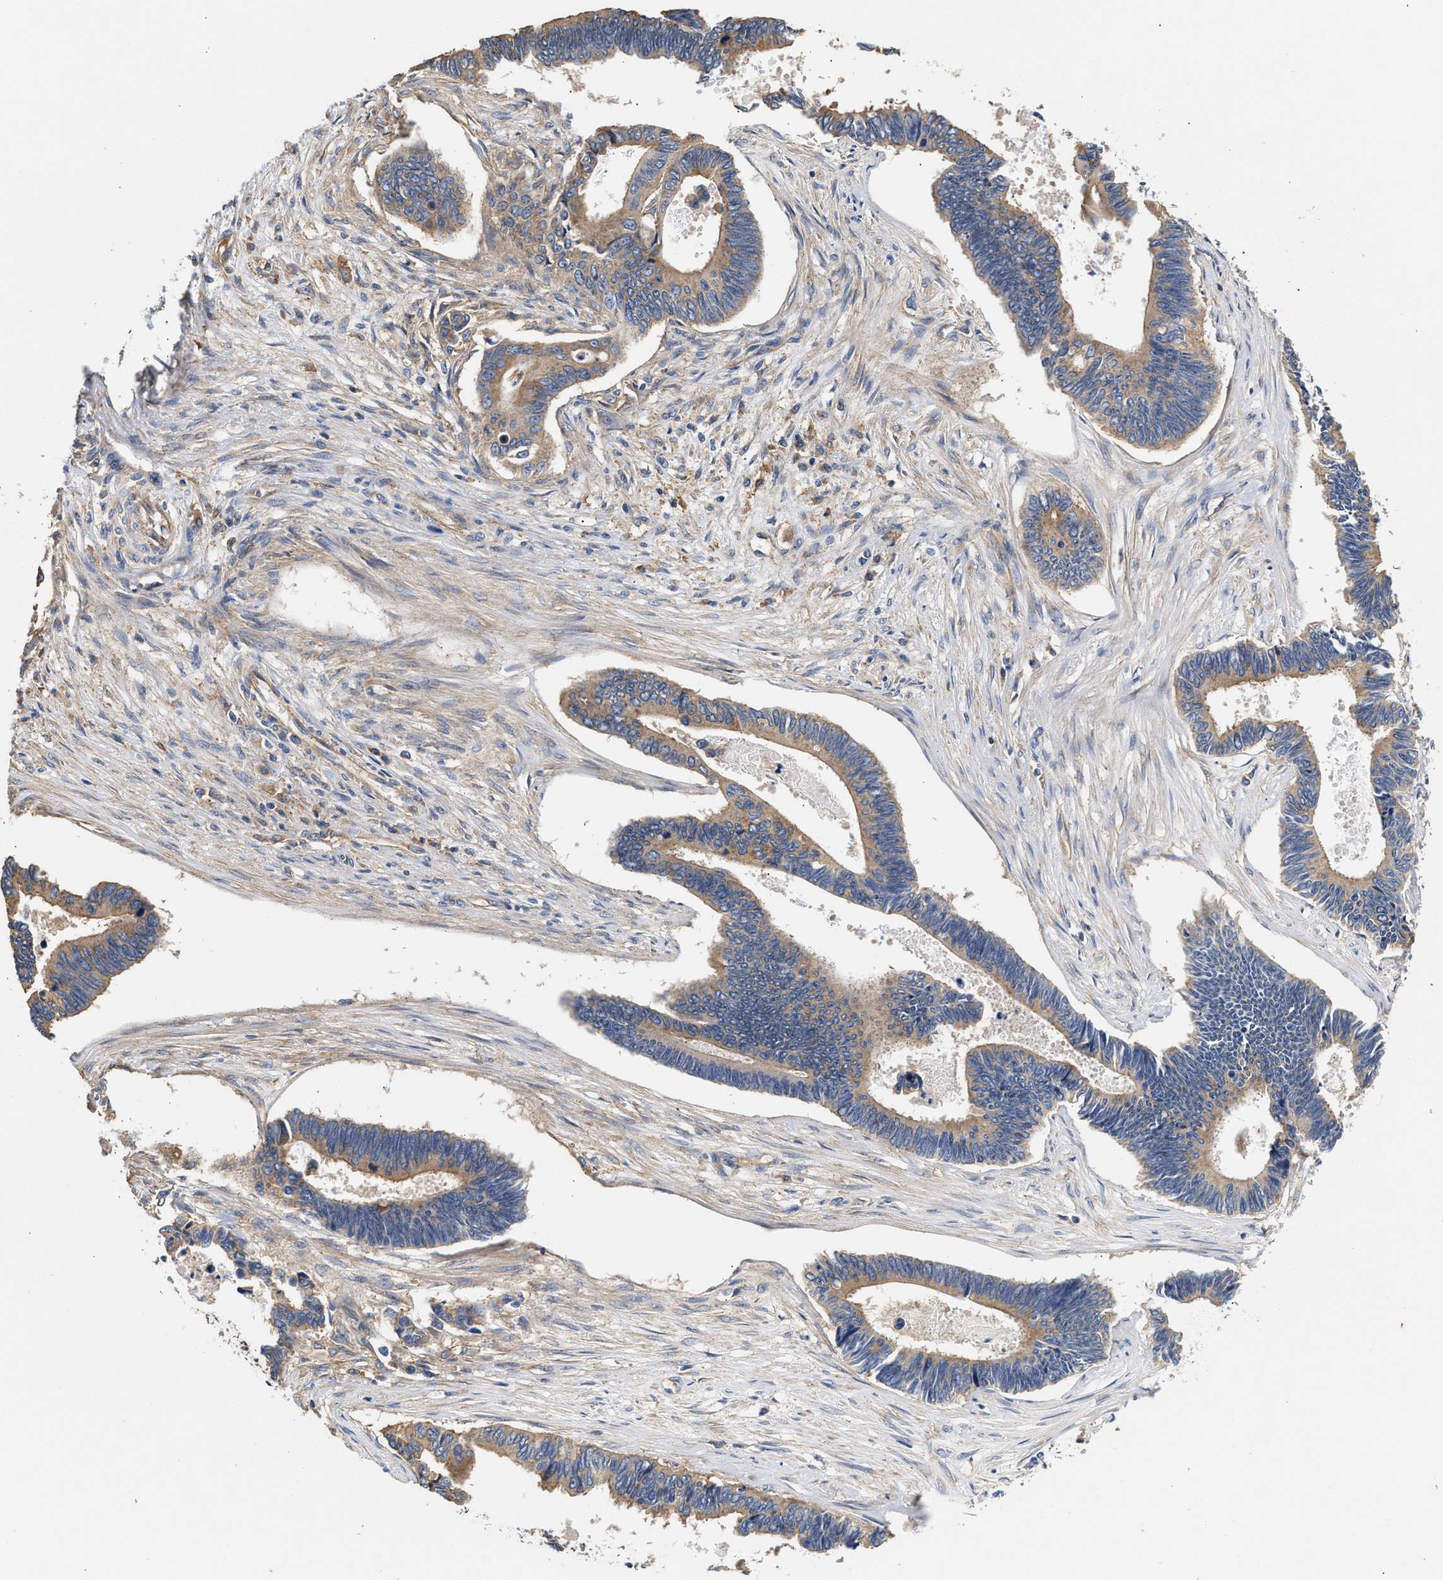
{"staining": {"intensity": "moderate", "quantity": ">75%", "location": "cytoplasmic/membranous"}, "tissue": "pancreatic cancer", "cell_type": "Tumor cells", "image_type": "cancer", "snomed": [{"axis": "morphology", "description": "Adenocarcinoma, NOS"}, {"axis": "topography", "description": "Pancreas"}], "caption": "An immunohistochemistry (IHC) micrograph of neoplastic tissue is shown. Protein staining in brown shows moderate cytoplasmic/membranous positivity in adenocarcinoma (pancreatic) within tumor cells.", "gene": "KLB", "patient": {"sex": "female", "age": 70}}